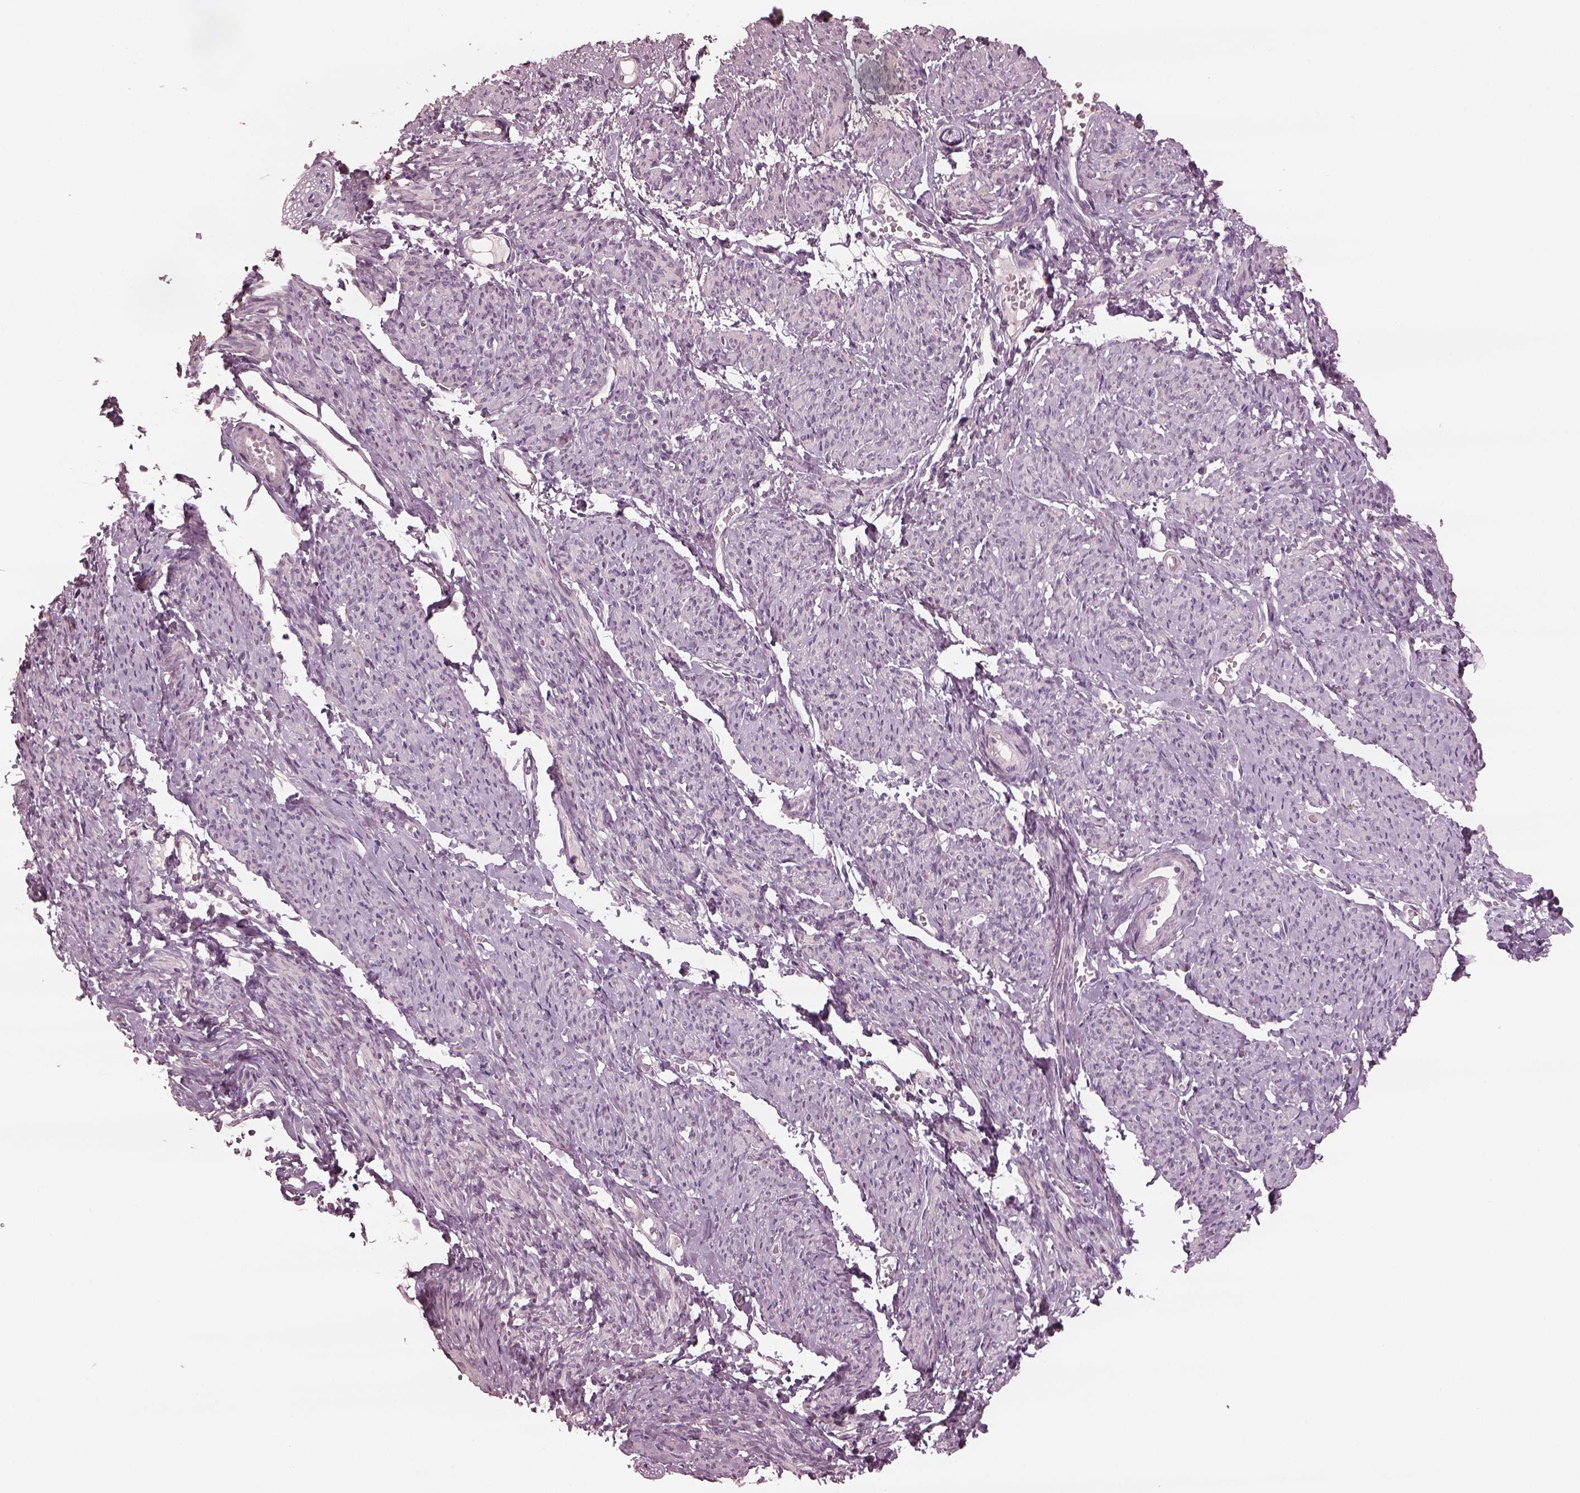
{"staining": {"intensity": "negative", "quantity": "none", "location": "none"}, "tissue": "smooth muscle", "cell_type": "Smooth muscle cells", "image_type": "normal", "snomed": [{"axis": "morphology", "description": "Normal tissue, NOS"}, {"axis": "topography", "description": "Smooth muscle"}], "caption": "Smooth muscle cells show no significant protein staining in normal smooth muscle. (Immunohistochemistry, brightfield microscopy, high magnification).", "gene": "MIA", "patient": {"sex": "female", "age": 65}}